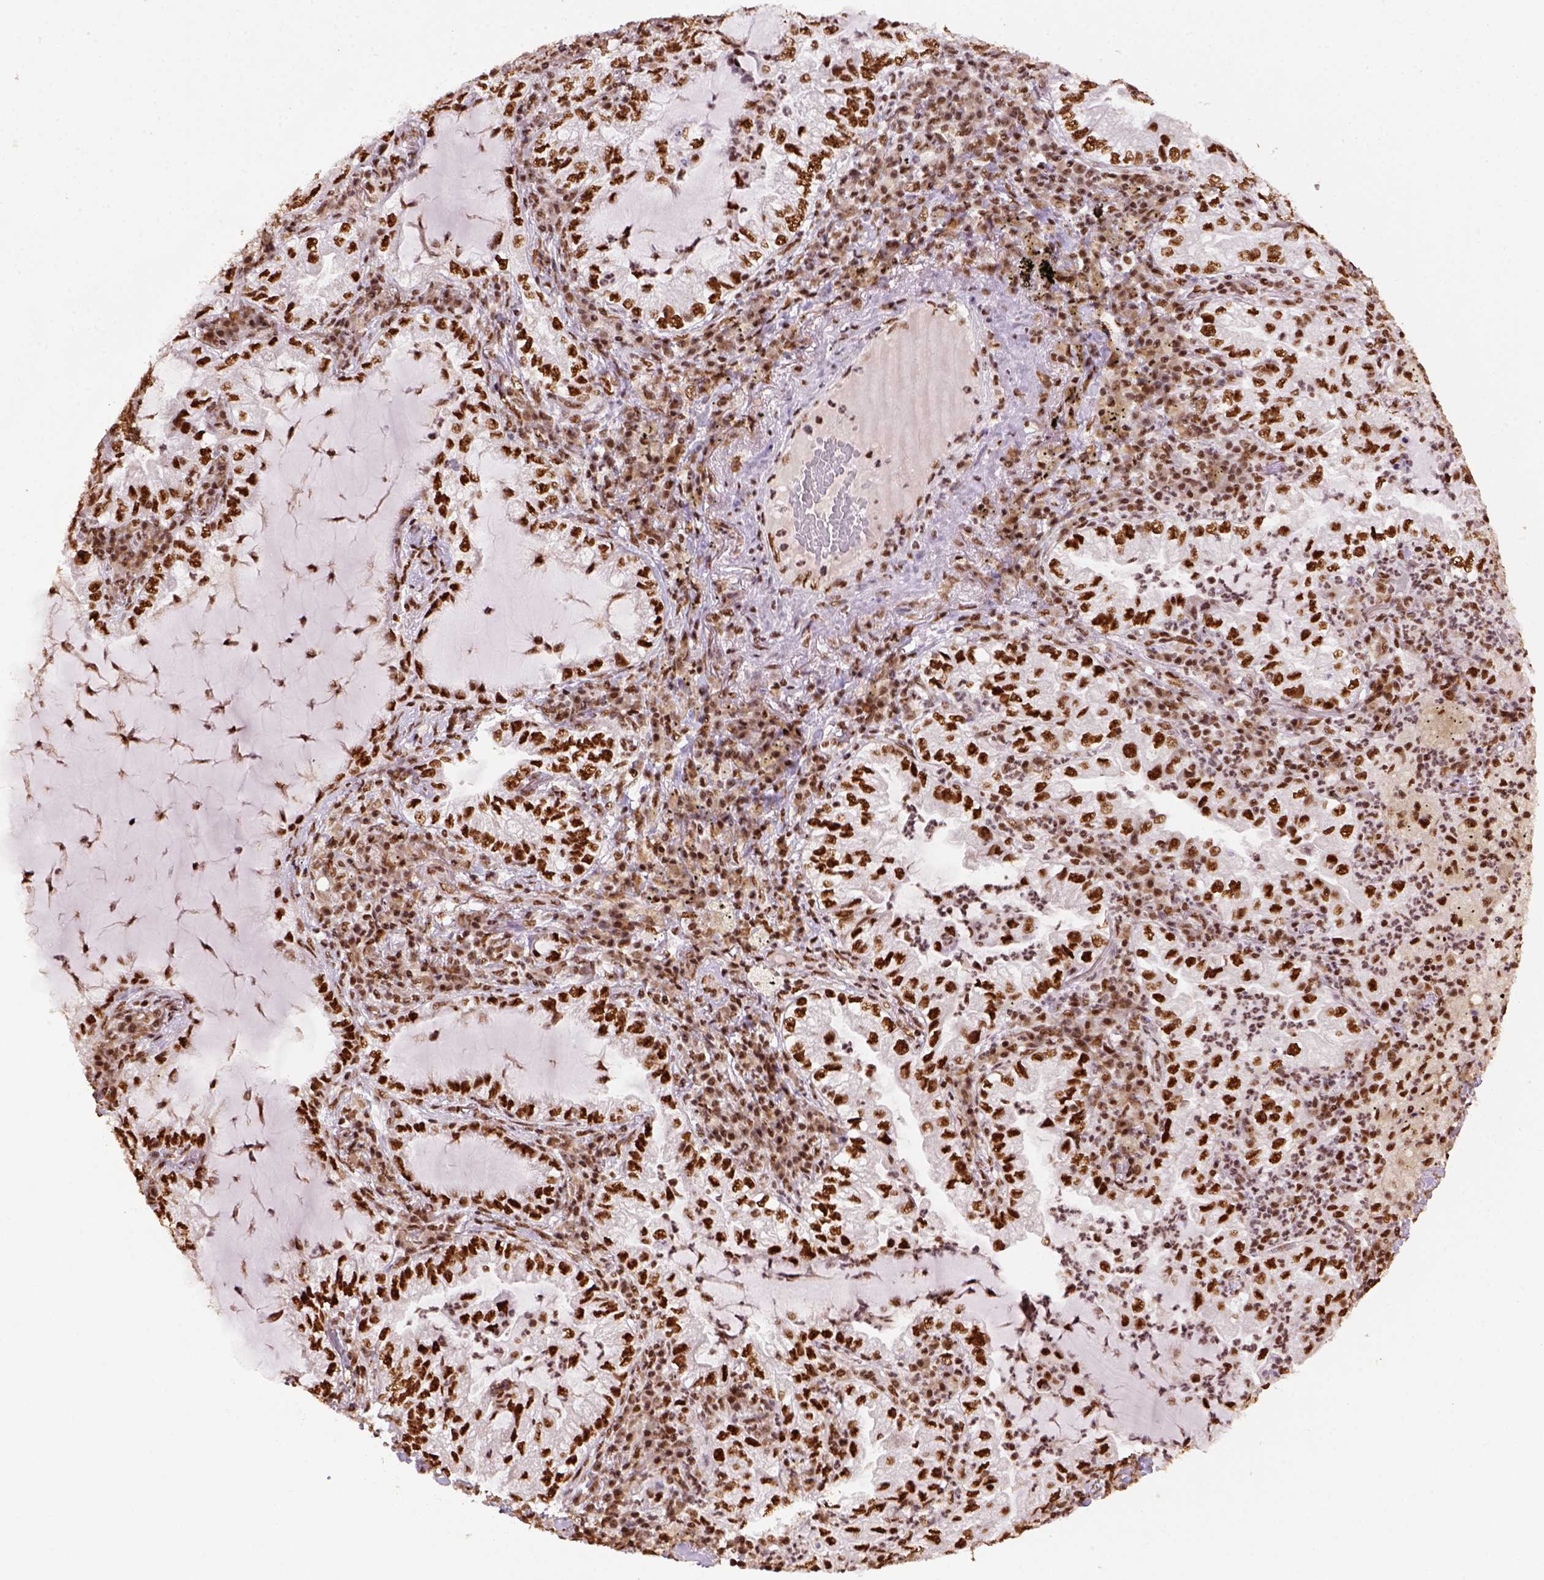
{"staining": {"intensity": "strong", "quantity": ">75%", "location": "nuclear"}, "tissue": "lung cancer", "cell_type": "Tumor cells", "image_type": "cancer", "snomed": [{"axis": "morphology", "description": "Adenocarcinoma, NOS"}, {"axis": "topography", "description": "Lung"}], "caption": "Lung cancer stained with immunohistochemistry (IHC) reveals strong nuclear positivity in about >75% of tumor cells.", "gene": "CCAR1", "patient": {"sex": "female", "age": 73}}